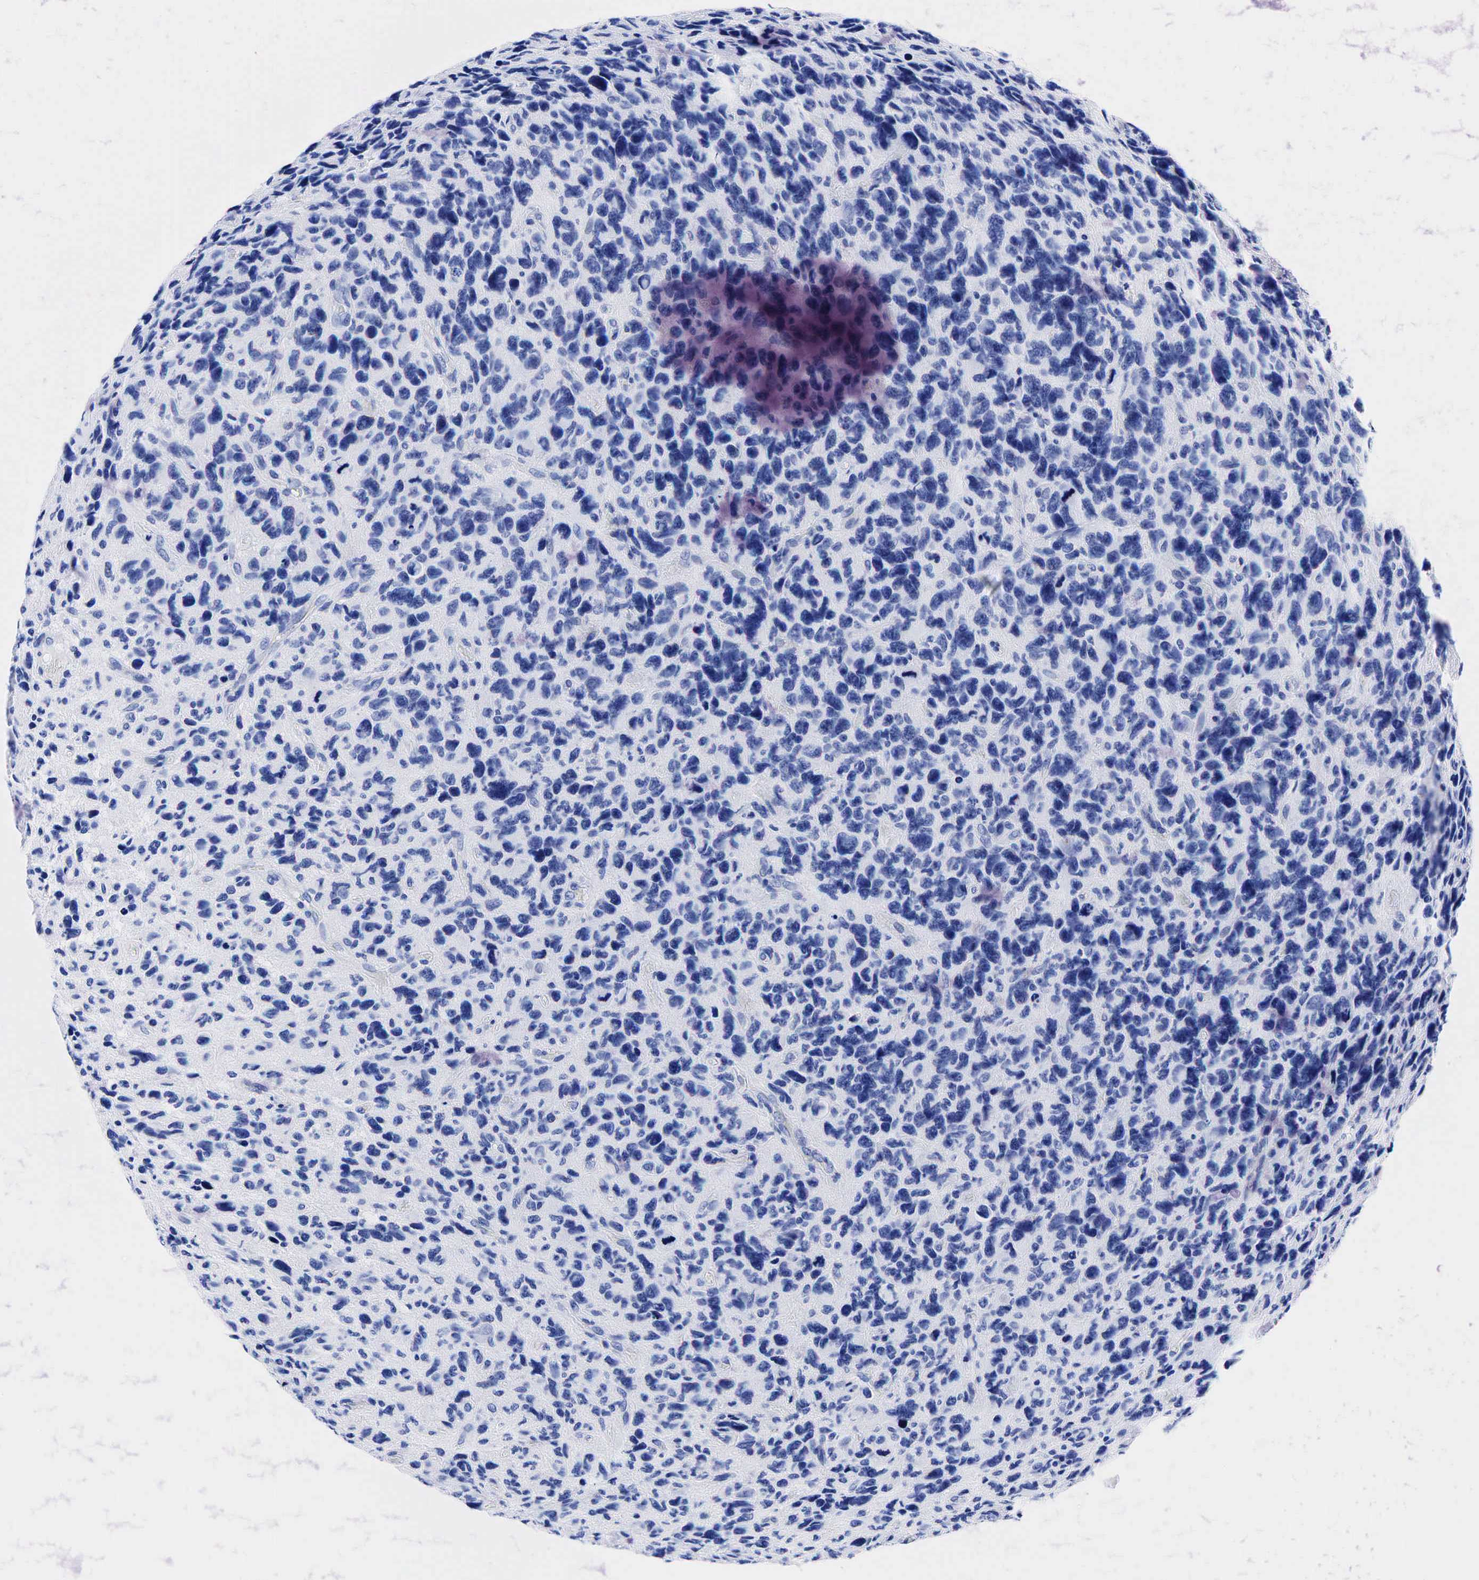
{"staining": {"intensity": "negative", "quantity": "none", "location": "none"}, "tissue": "glioma", "cell_type": "Tumor cells", "image_type": "cancer", "snomed": [{"axis": "morphology", "description": "Glioma, malignant, High grade"}, {"axis": "topography", "description": "Brain"}], "caption": "An image of glioma stained for a protein reveals no brown staining in tumor cells.", "gene": "KRT19", "patient": {"sex": "female", "age": 60}}